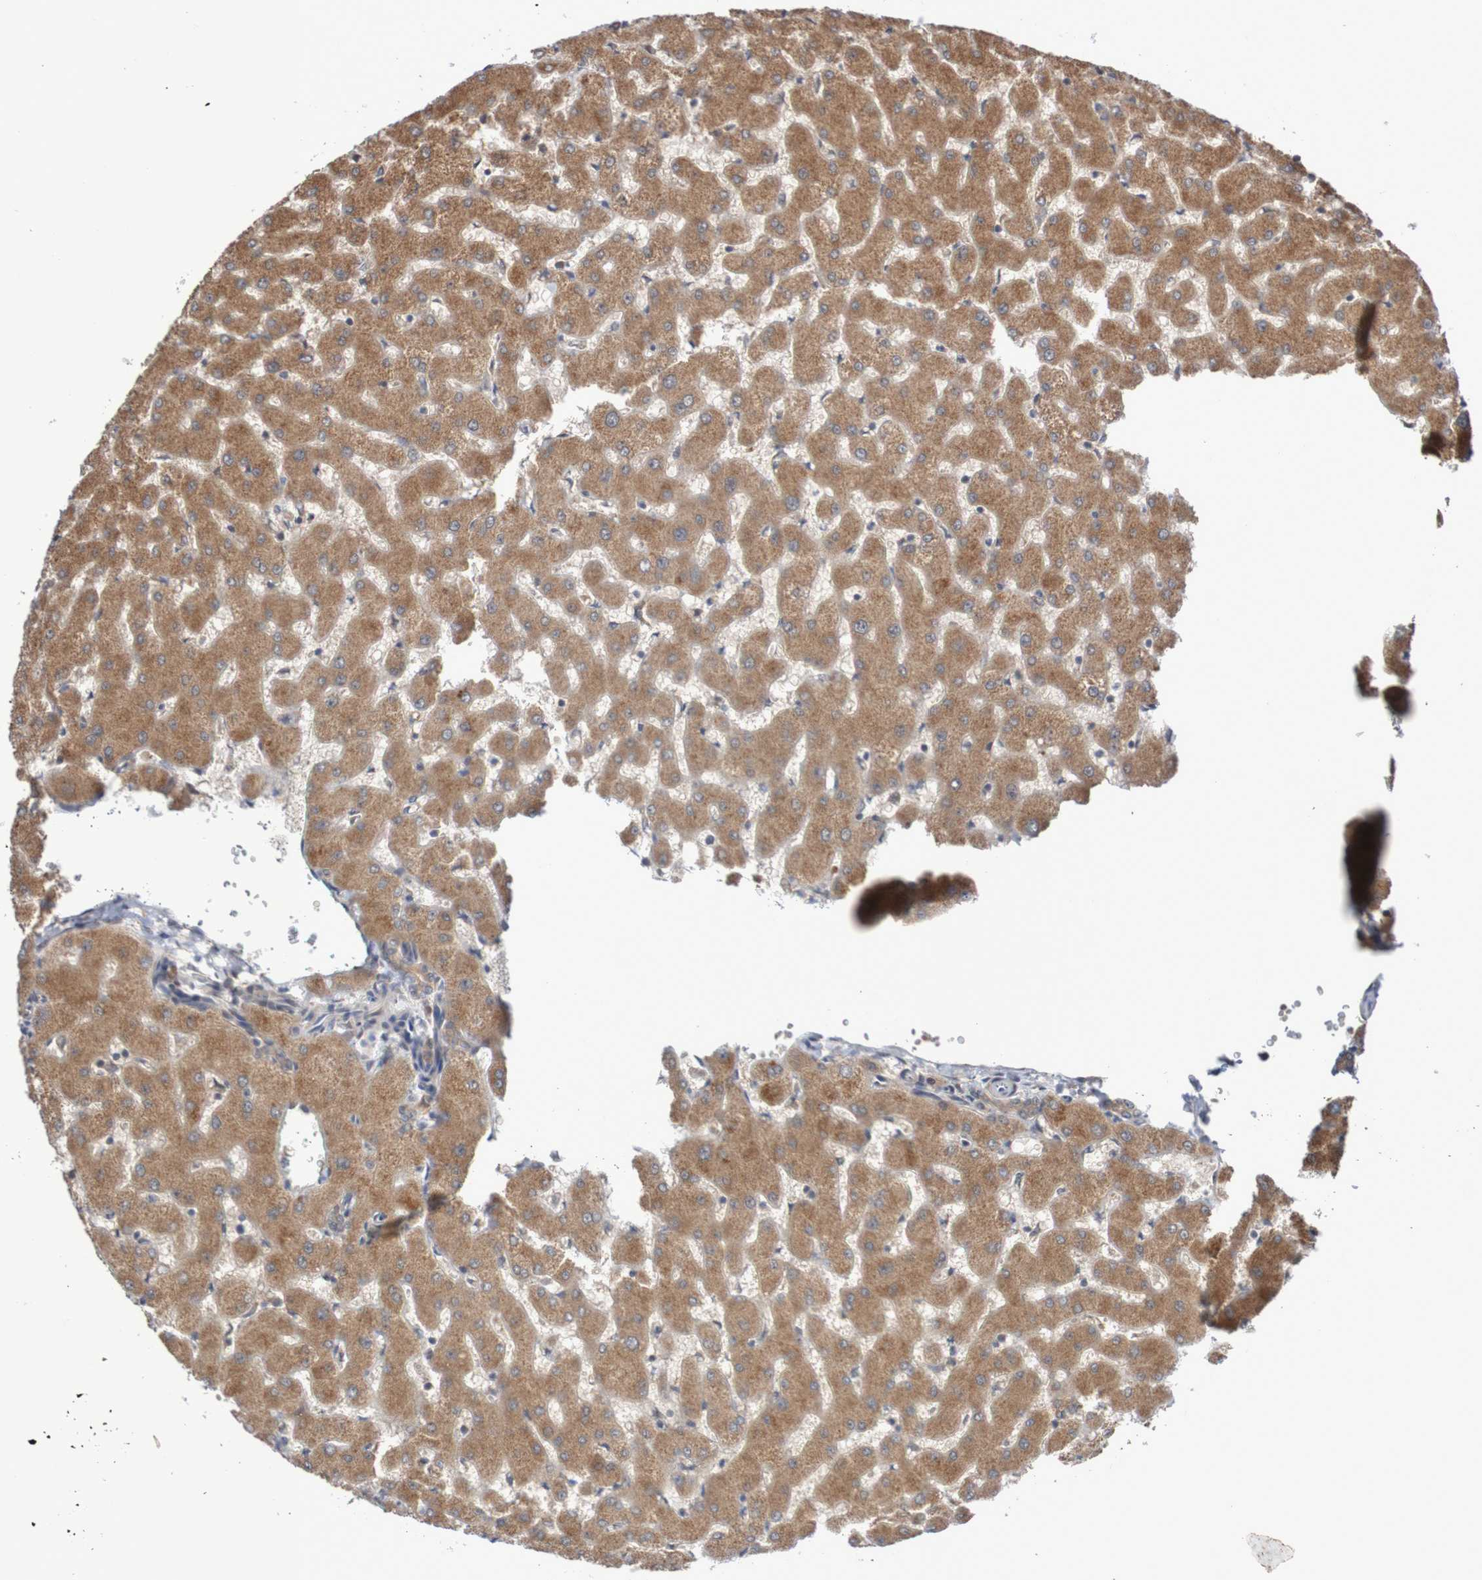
{"staining": {"intensity": "negative", "quantity": "none", "location": "none"}, "tissue": "liver", "cell_type": "Cholangiocytes", "image_type": "normal", "snomed": [{"axis": "morphology", "description": "Normal tissue, NOS"}, {"axis": "topography", "description": "Liver"}], "caption": "The histopathology image exhibits no staining of cholangiocytes in unremarkable liver. (DAB IHC, high magnification).", "gene": "PHPT1", "patient": {"sex": "female", "age": 63}}